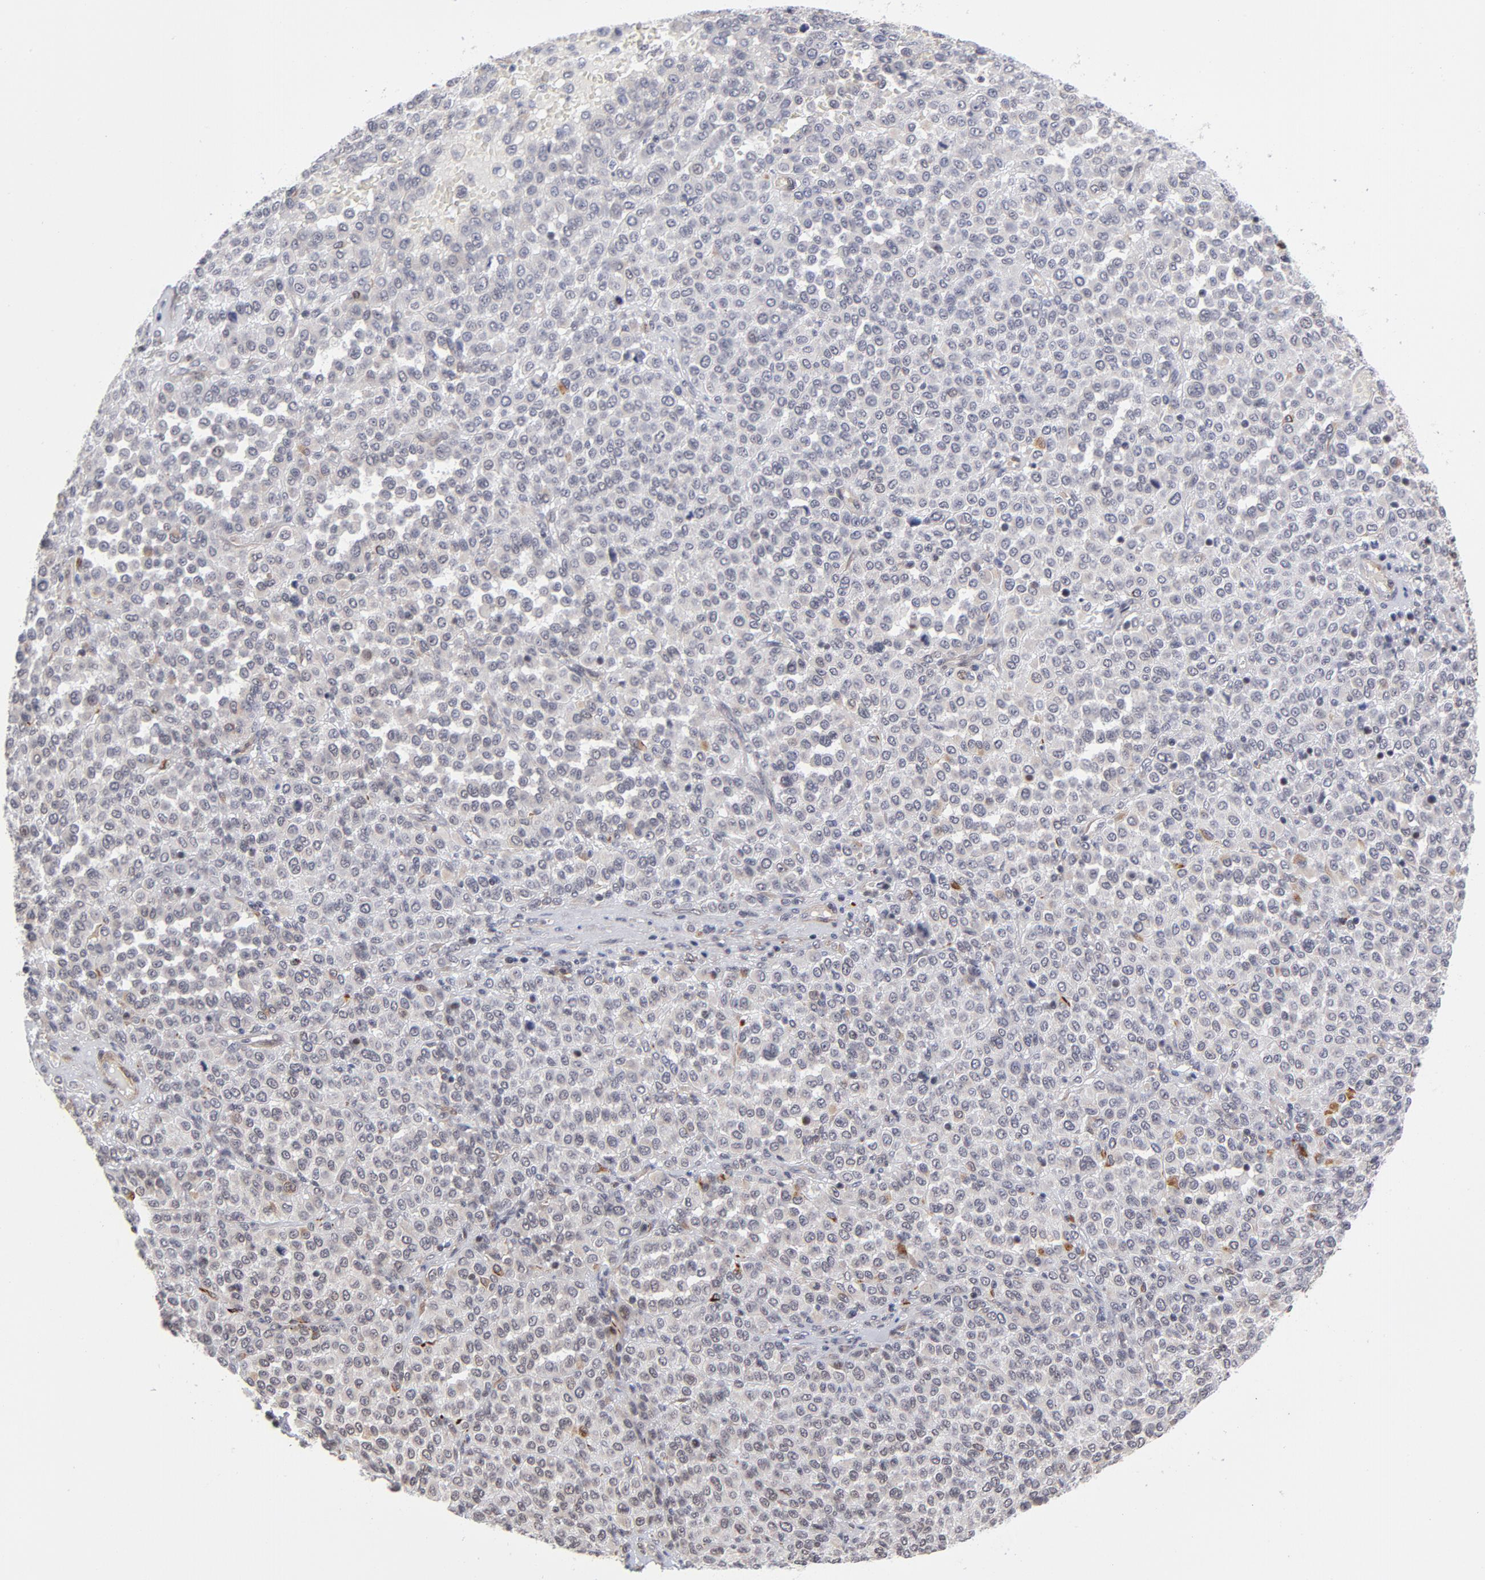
{"staining": {"intensity": "negative", "quantity": "none", "location": "none"}, "tissue": "melanoma", "cell_type": "Tumor cells", "image_type": "cancer", "snomed": [{"axis": "morphology", "description": "Malignant melanoma, Metastatic site"}, {"axis": "topography", "description": "Pancreas"}], "caption": "A micrograph of melanoma stained for a protein exhibits no brown staining in tumor cells.", "gene": "CTCF", "patient": {"sex": "female", "age": 30}}